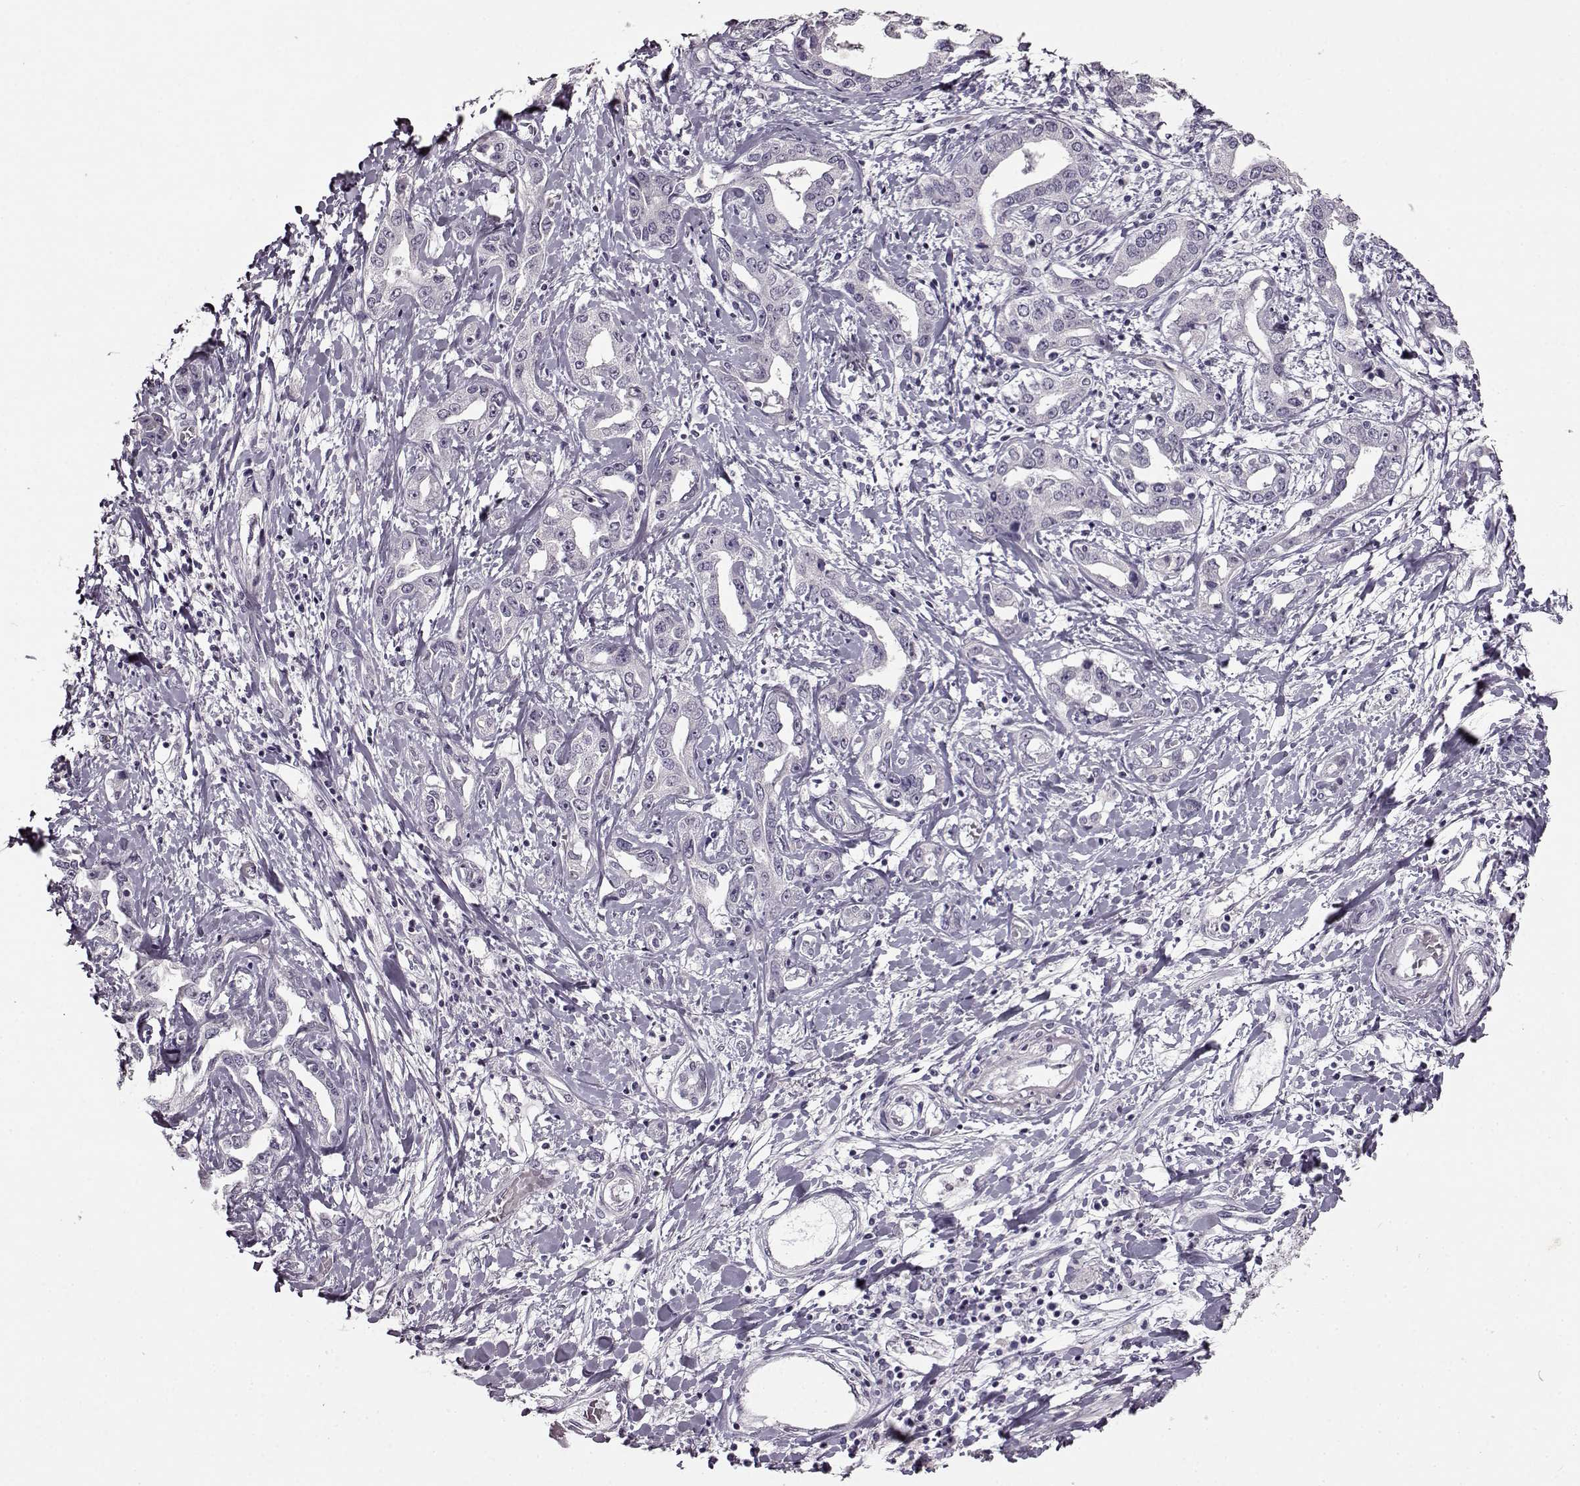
{"staining": {"intensity": "negative", "quantity": "none", "location": "none"}, "tissue": "liver cancer", "cell_type": "Tumor cells", "image_type": "cancer", "snomed": [{"axis": "morphology", "description": "Cholangiocarcinoma"}, {"axis": "topography", "description": "Liver"}], "caption": "Tumor cells are negative for brown protein staining in cholangiocarcinoma (liver).", "gene": "FSHB", "patient": {"sex": "male", "age": 59}}